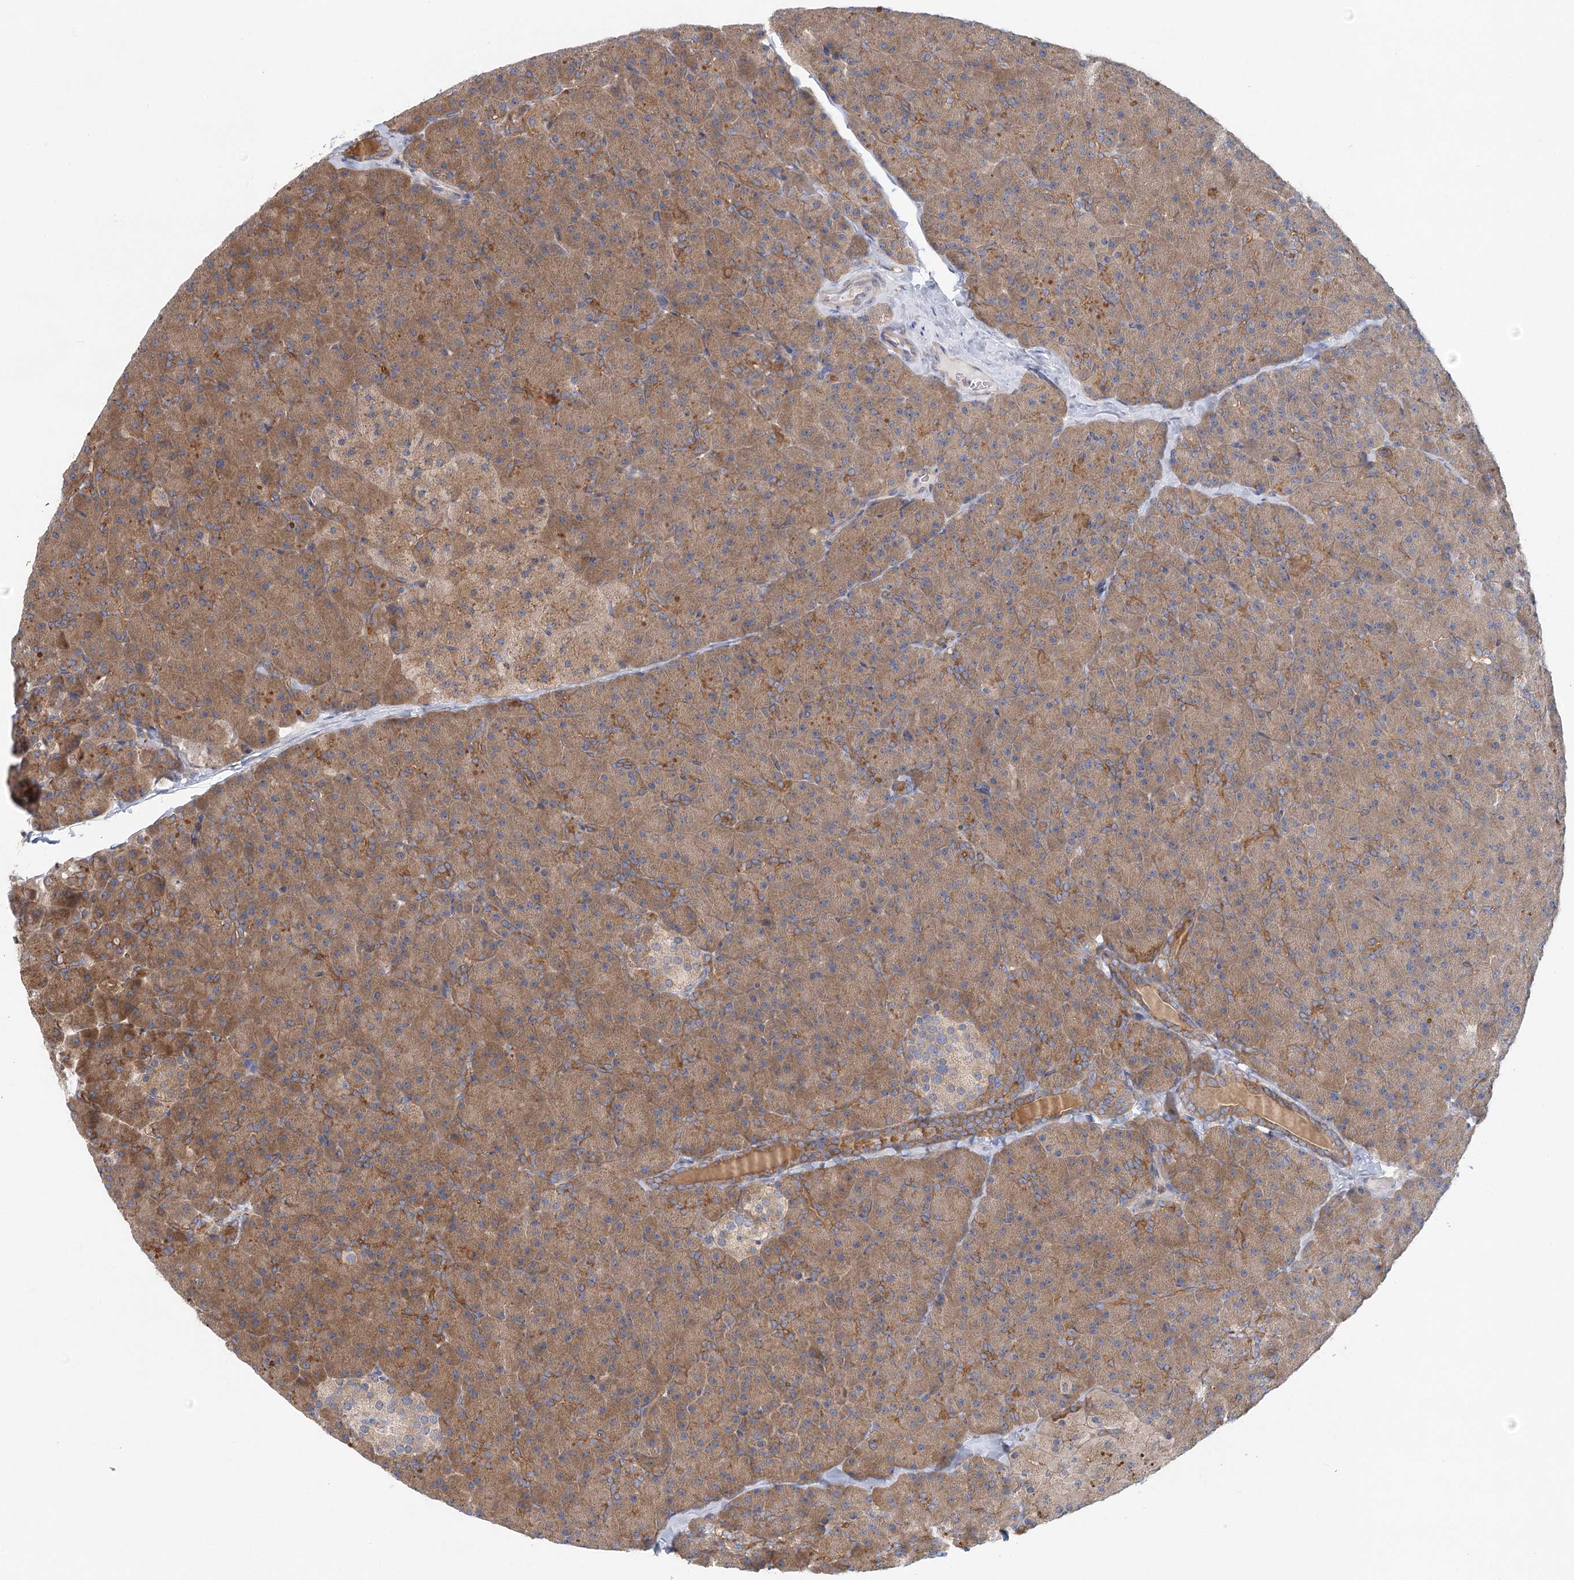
{"staining": {"intensity": "strong", "quantity": ">75%", "location": "cytoplasmic/membranous"}, "tissue": "pancreas", "cell_type": "Exocrine glandular cells", "image_type": "normal", "snomed": [{"axis": "morphology", "description": "Normal tissue, NOS"}, {"axis": "topography", "description": "Pancreas"}], "caption": "High-magnification brightfield microscopy of unremarkable pancreas stained with DAB (brown) and counterstained with hematoxylin (blue). exocrine glandular cells exhibit strong cytoplasmic/membranous staining is identified in approximately>75% of cells.", "gene": "UMPS", "patient": {"sex": "male", "age": 36}}